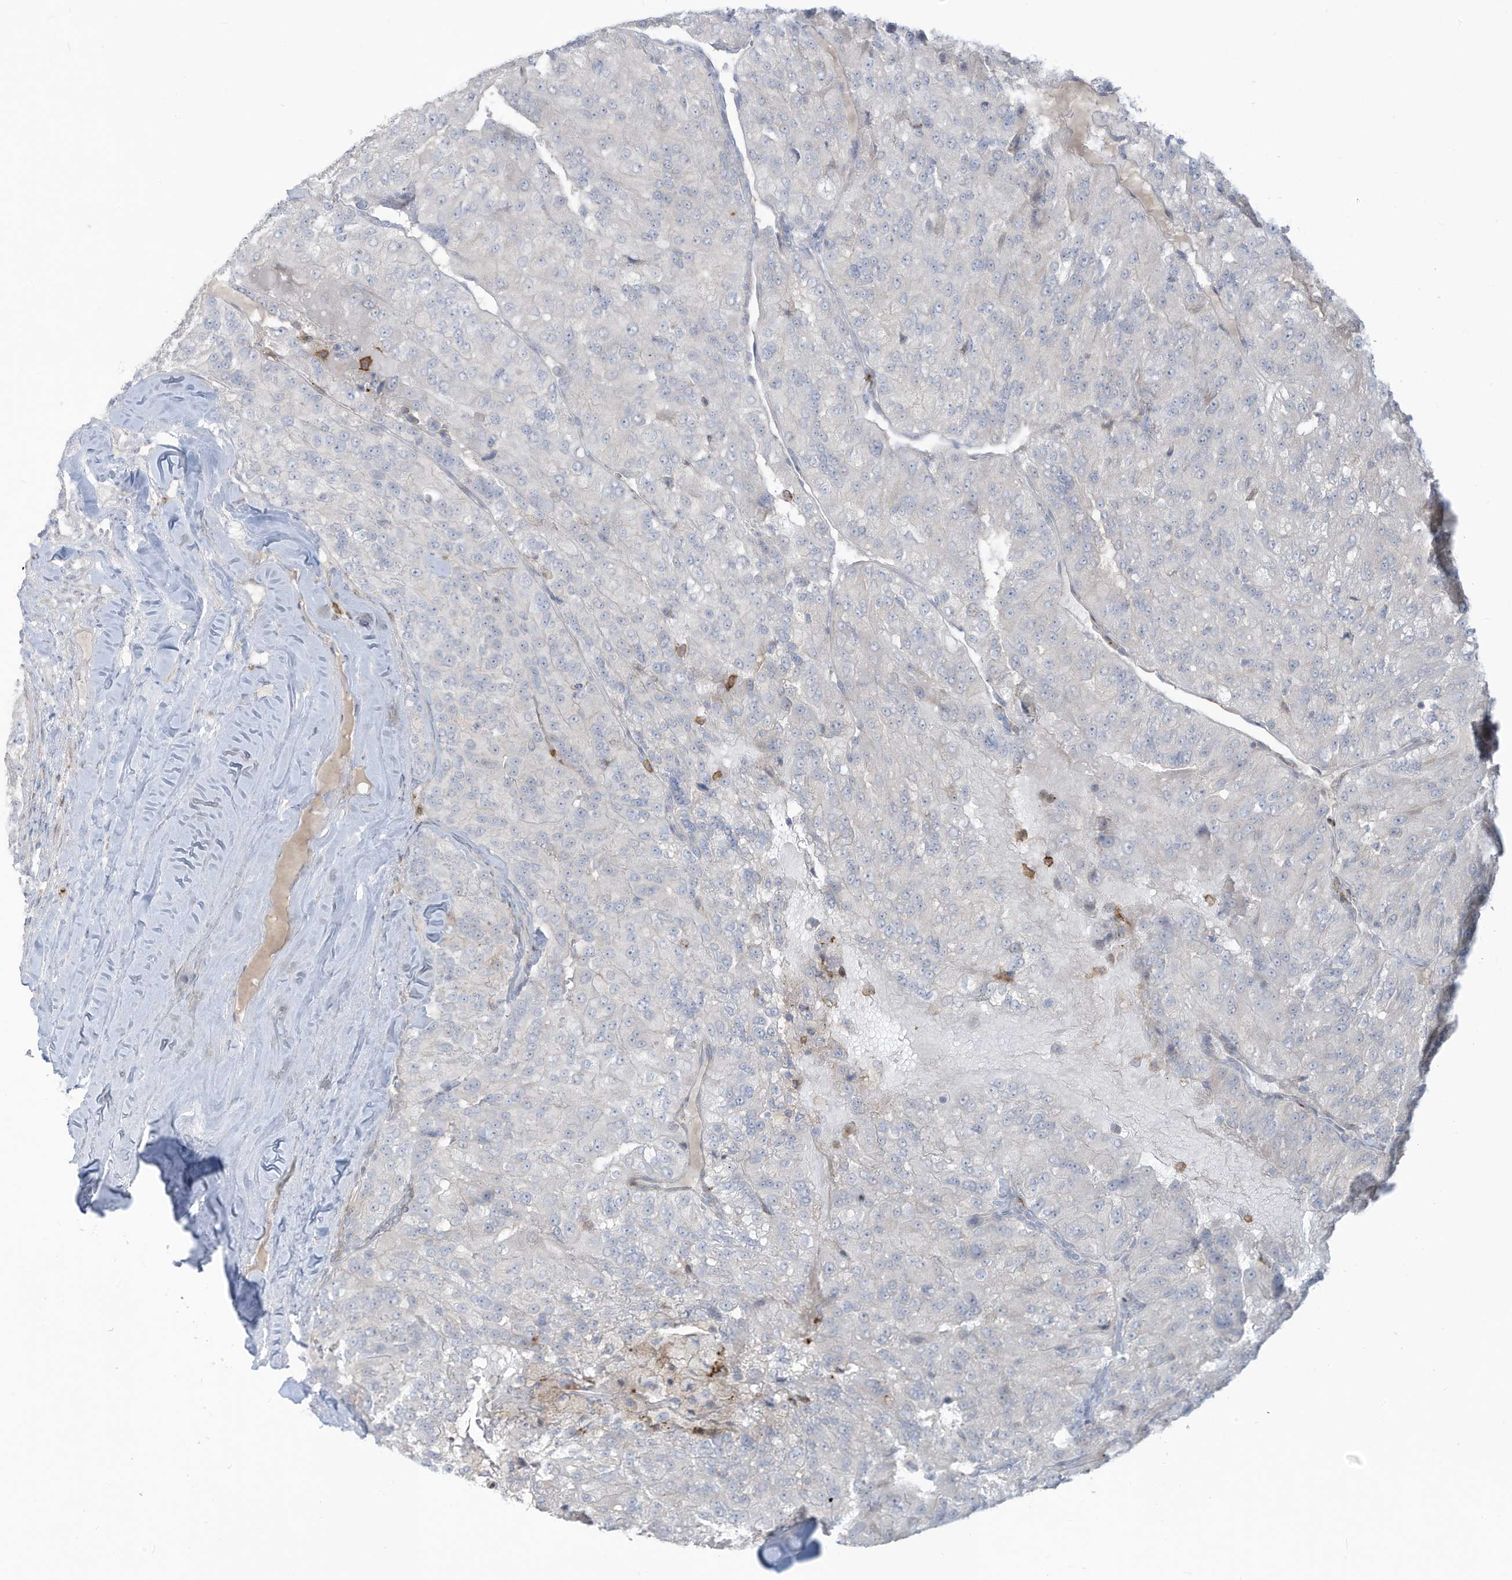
{"staining": {"intensity": "negative", "quantity": "none", "location": "none"}, "tissue": "renal cancer", "cell_type": "Tumor cells", "image_type": "cancer", "snomed": [{"axis": "morphology", "description": "Adenocarcinoma, NOS"}, {"axis": "topography", "description": "Kidney"}], "caption": "The micrograph reveals no staining of tumor cells in renal cancer (adenocarcinoma). Nuclei are stained in blue.", "gene": "NOTO", "patient": {"sex": "female", "age": 63}}